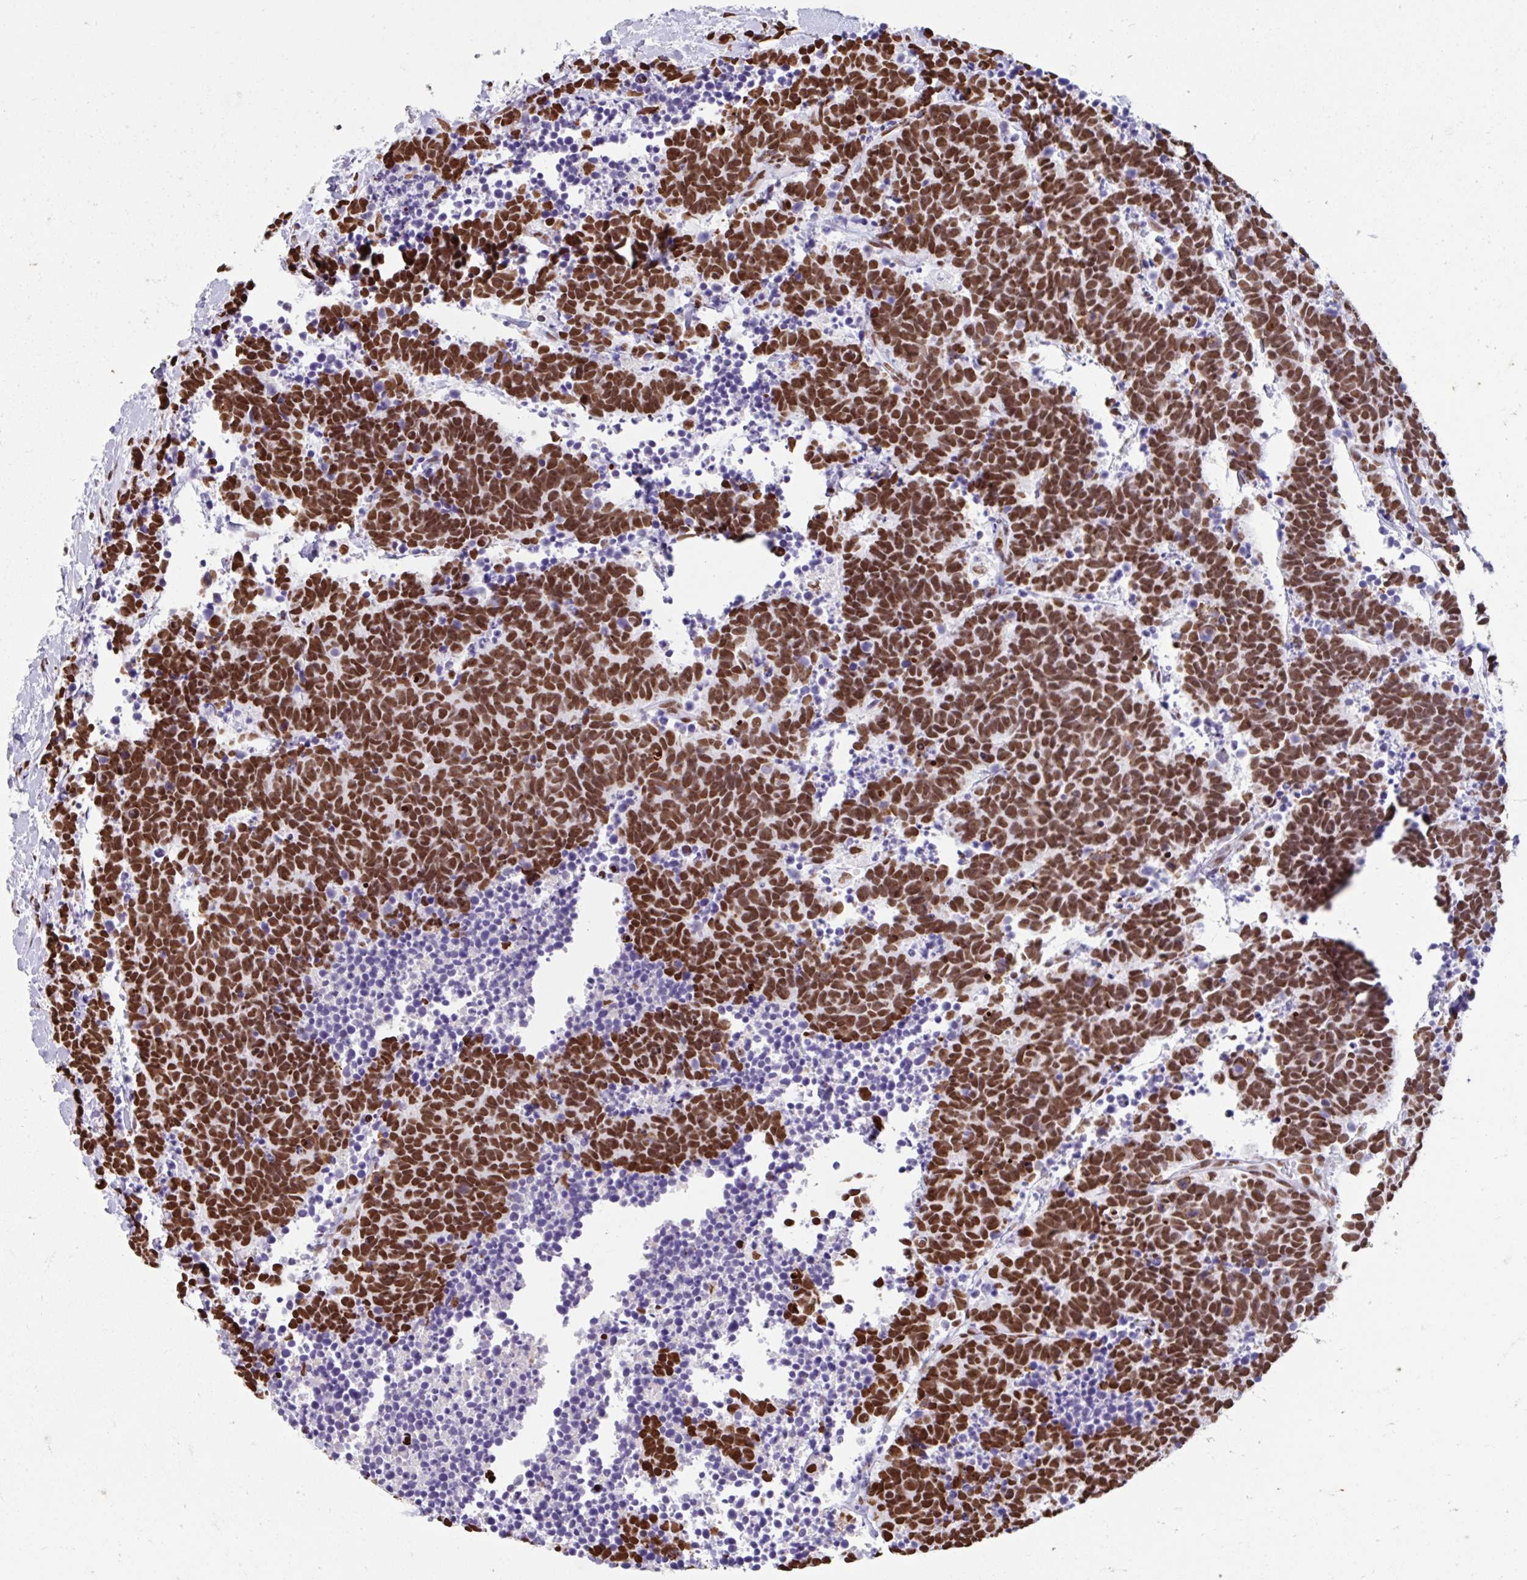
{"staining": {"intensity": "strong", "quantity": ">75%", "location": "nuclear"}, "tissue": "carcinoid", "cell_type": "Tumor cells", "image_type": "cancer", "snomed": [{"axis": "morphology", "description": "Carcinoma, NOS"}, {"axis": "morphology", "description": "Carcinoid, malignant, NOS"}, {"axis": "topography", "description": "Prostate"}], "caption": "High-magnification brightfield microscopy of carcinoid stained with DAB (brown) and counterstained with hematoxylin (blue). tumor cells exhibit strong nuclear staining is appreciated in approximately>75% of cells.", "gene": "KHDRBS1", "patient": {"sex": "male", "age": 57}}